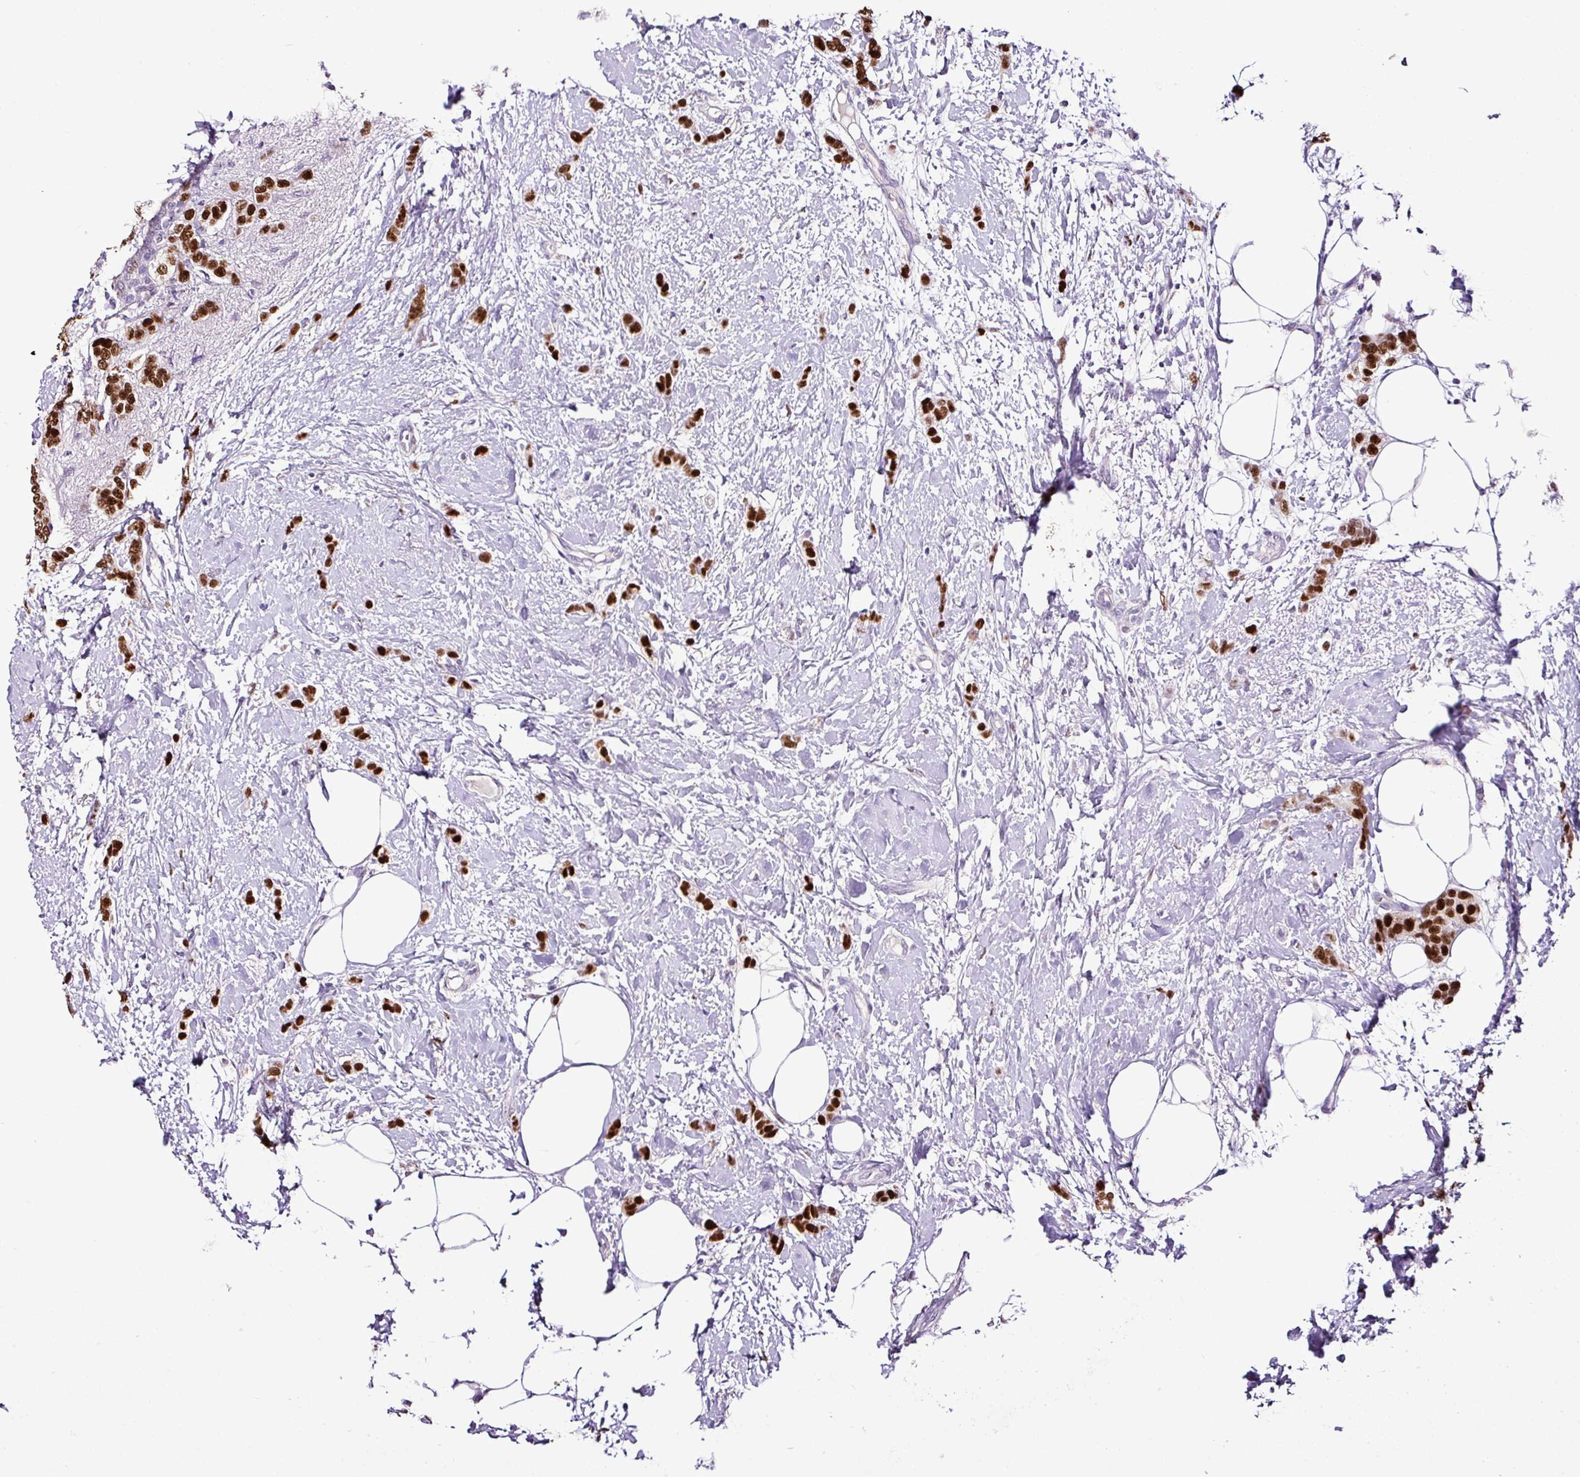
{"staining": {"intensity": "strong", "quantity": ">75%", "location": "nuclear"}, "tissue": "breast cancer", "cell_type": "Tumor cells", "image_type": "cancer", "snomed": [{"axis": "morphology", "description": "Duct carcinoma"}, {"axis": "topography", "description": "Breast"}], "caption": "IHC of human breast cancer displays high levels of strong nuclear expression in about >75% of tumor cells.", "gene": "ESR1", "patient": {"sex": "female", "age": 72}}